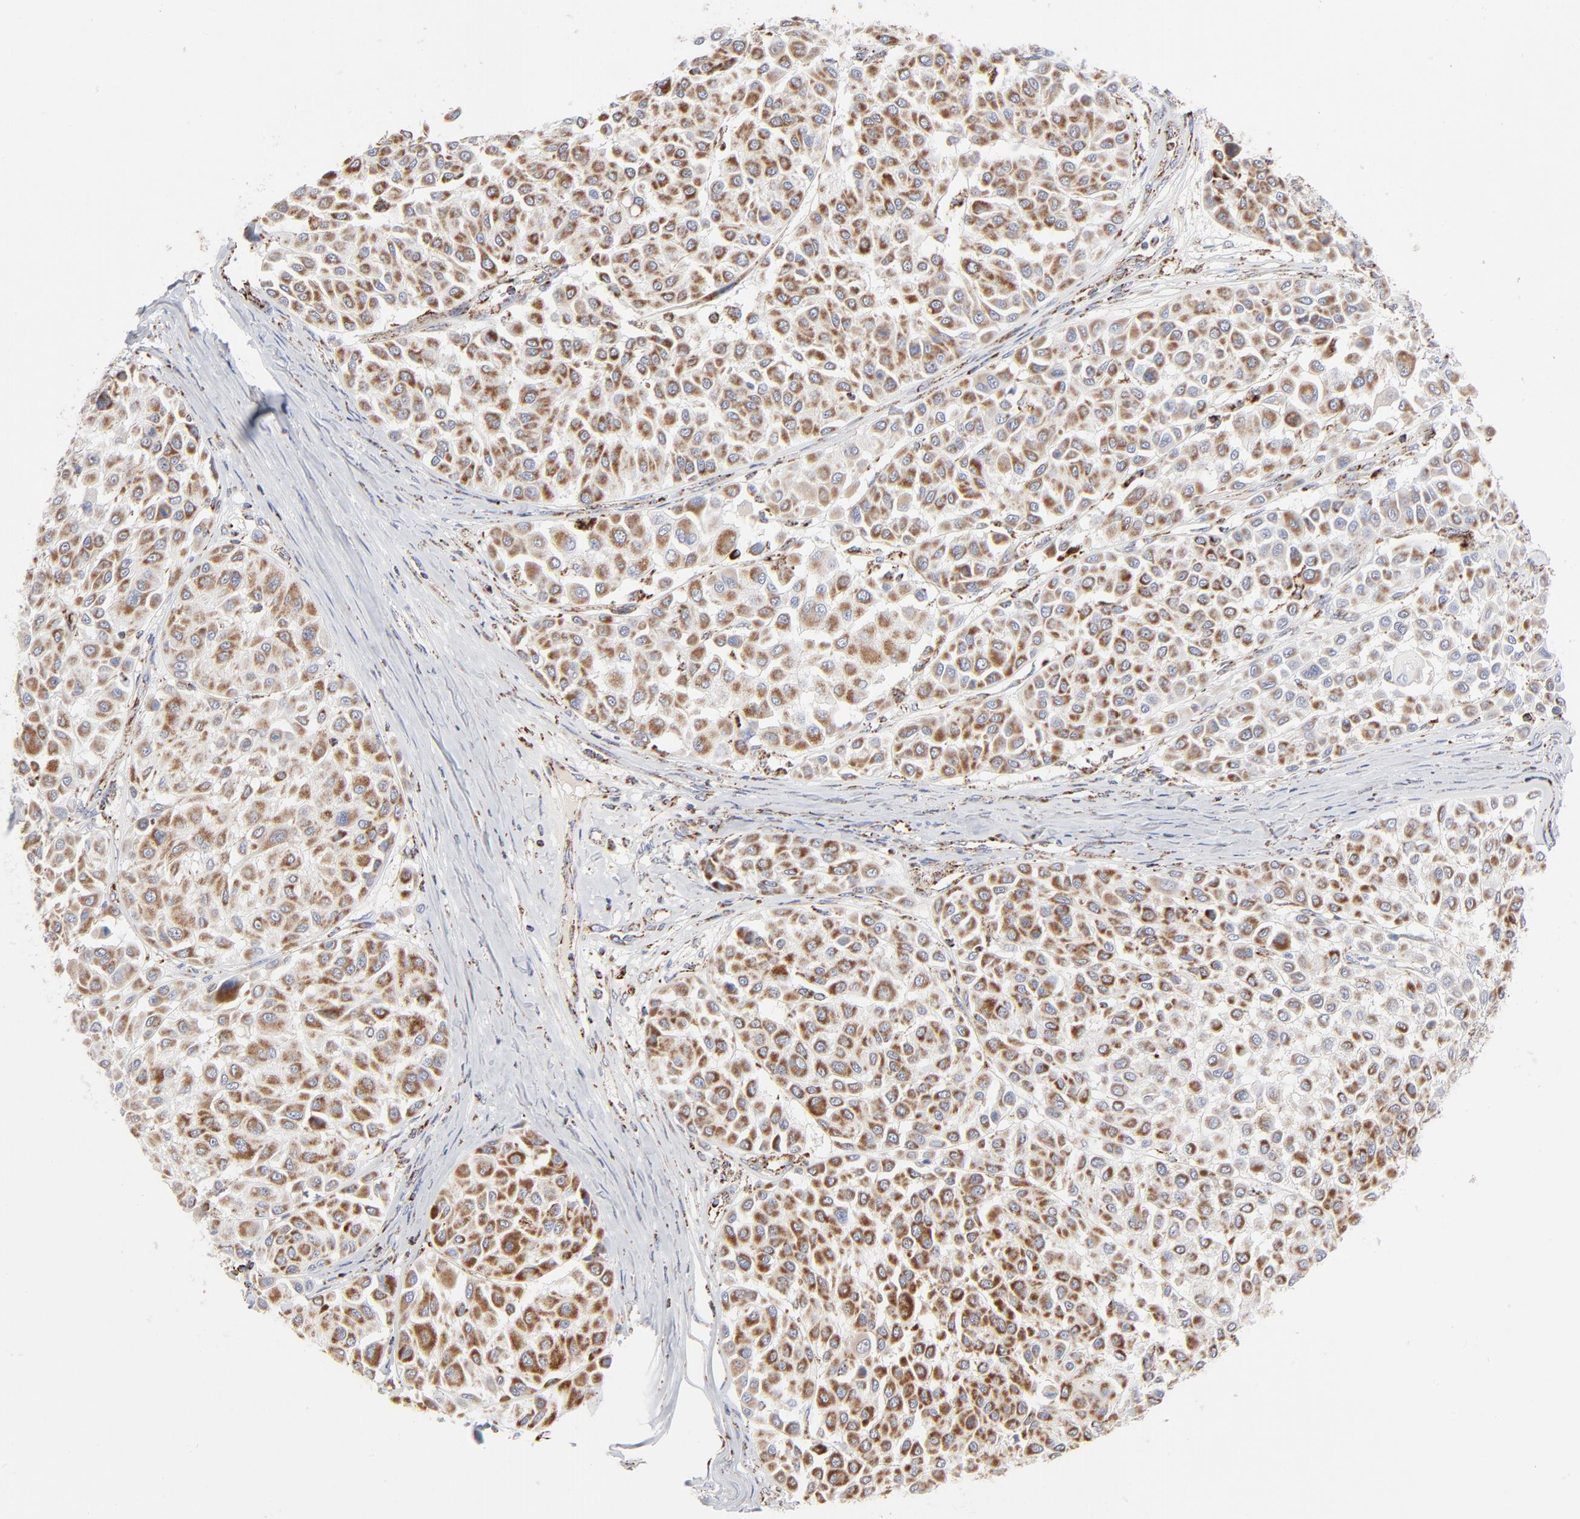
{"staining": {"intensity": "strong", "quantity": ">75%", "location": "cytoplasmic/membranous"}, "tissue": "melanoma", "cell_type": "Tumor cells", "image_type": "cancer", "snomed": [{"axis": "morphology", "description": "Malignant melanoma, Metastatic site"}, {"axis": "topography", "description": "Soft tissue"}], "caption": "About >75% of tumor cells in human malignant melanoma (metastatic site) exhibit strong cytoplasmic/membranous protein staining as visualized by brown immunohistochemical staining.", "gene": "ASB3", "patient": {"sex": "male", "age": 41}}